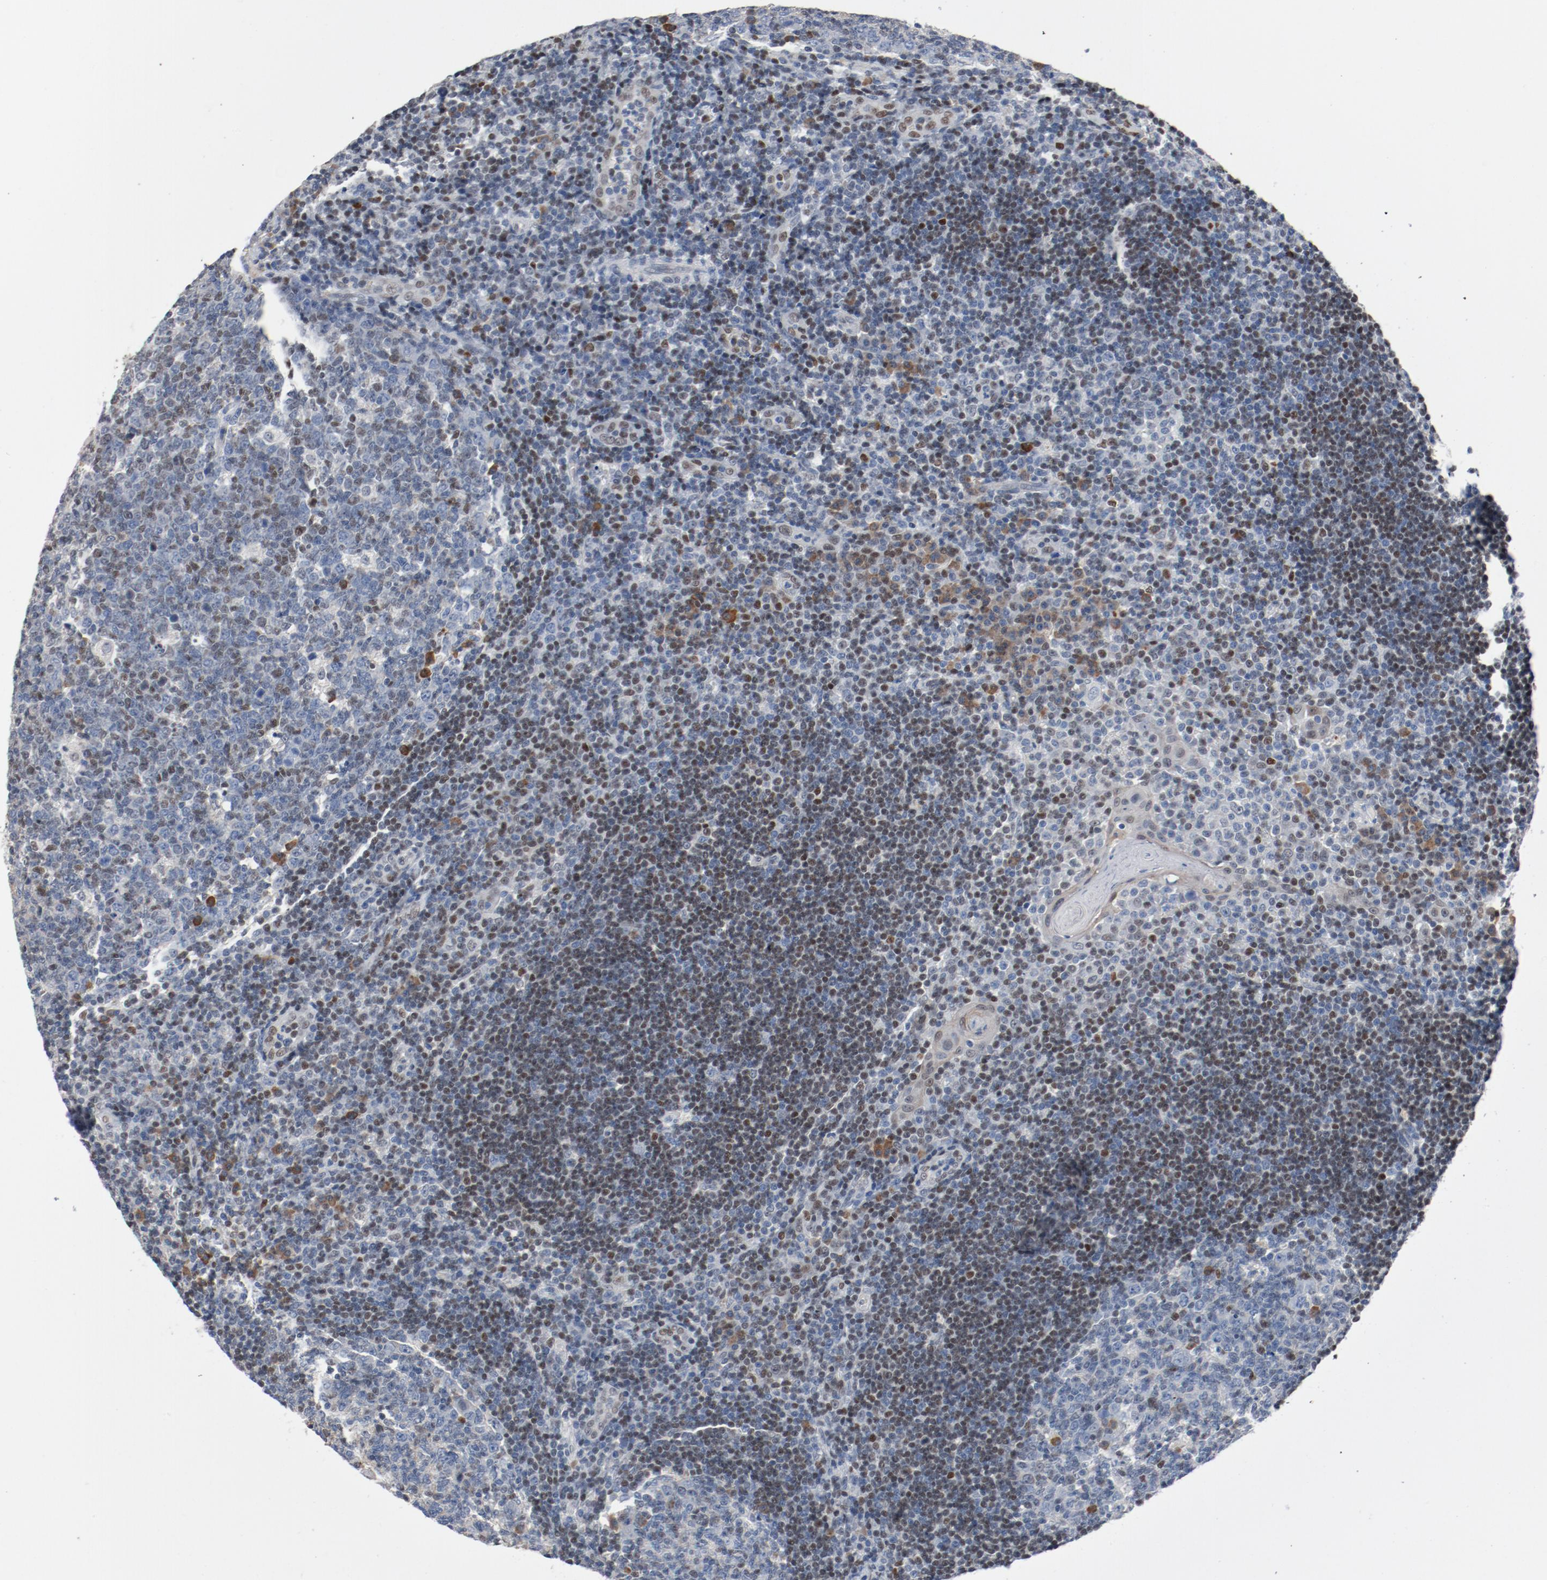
{"staining": {"intensity": "weak", "quantity": "<25%", "location": "nuclear"}, "tissue": "tonsil", "cell_type": "Germinal center cells", "image_type": "normal", "snomed": [{"axis": "morphology", "description": "Normal tissue, NOS"}, {"axis": "topography", "description": "Tonsil"}], "caption": "Germinal center cells show no significant protein positivity in benign tonsil. (Brightfield microscopy of DAB IHC at high magnification).", "gene": "ENSG00000285708", "patient": {"sex": "female", "age": 40}}